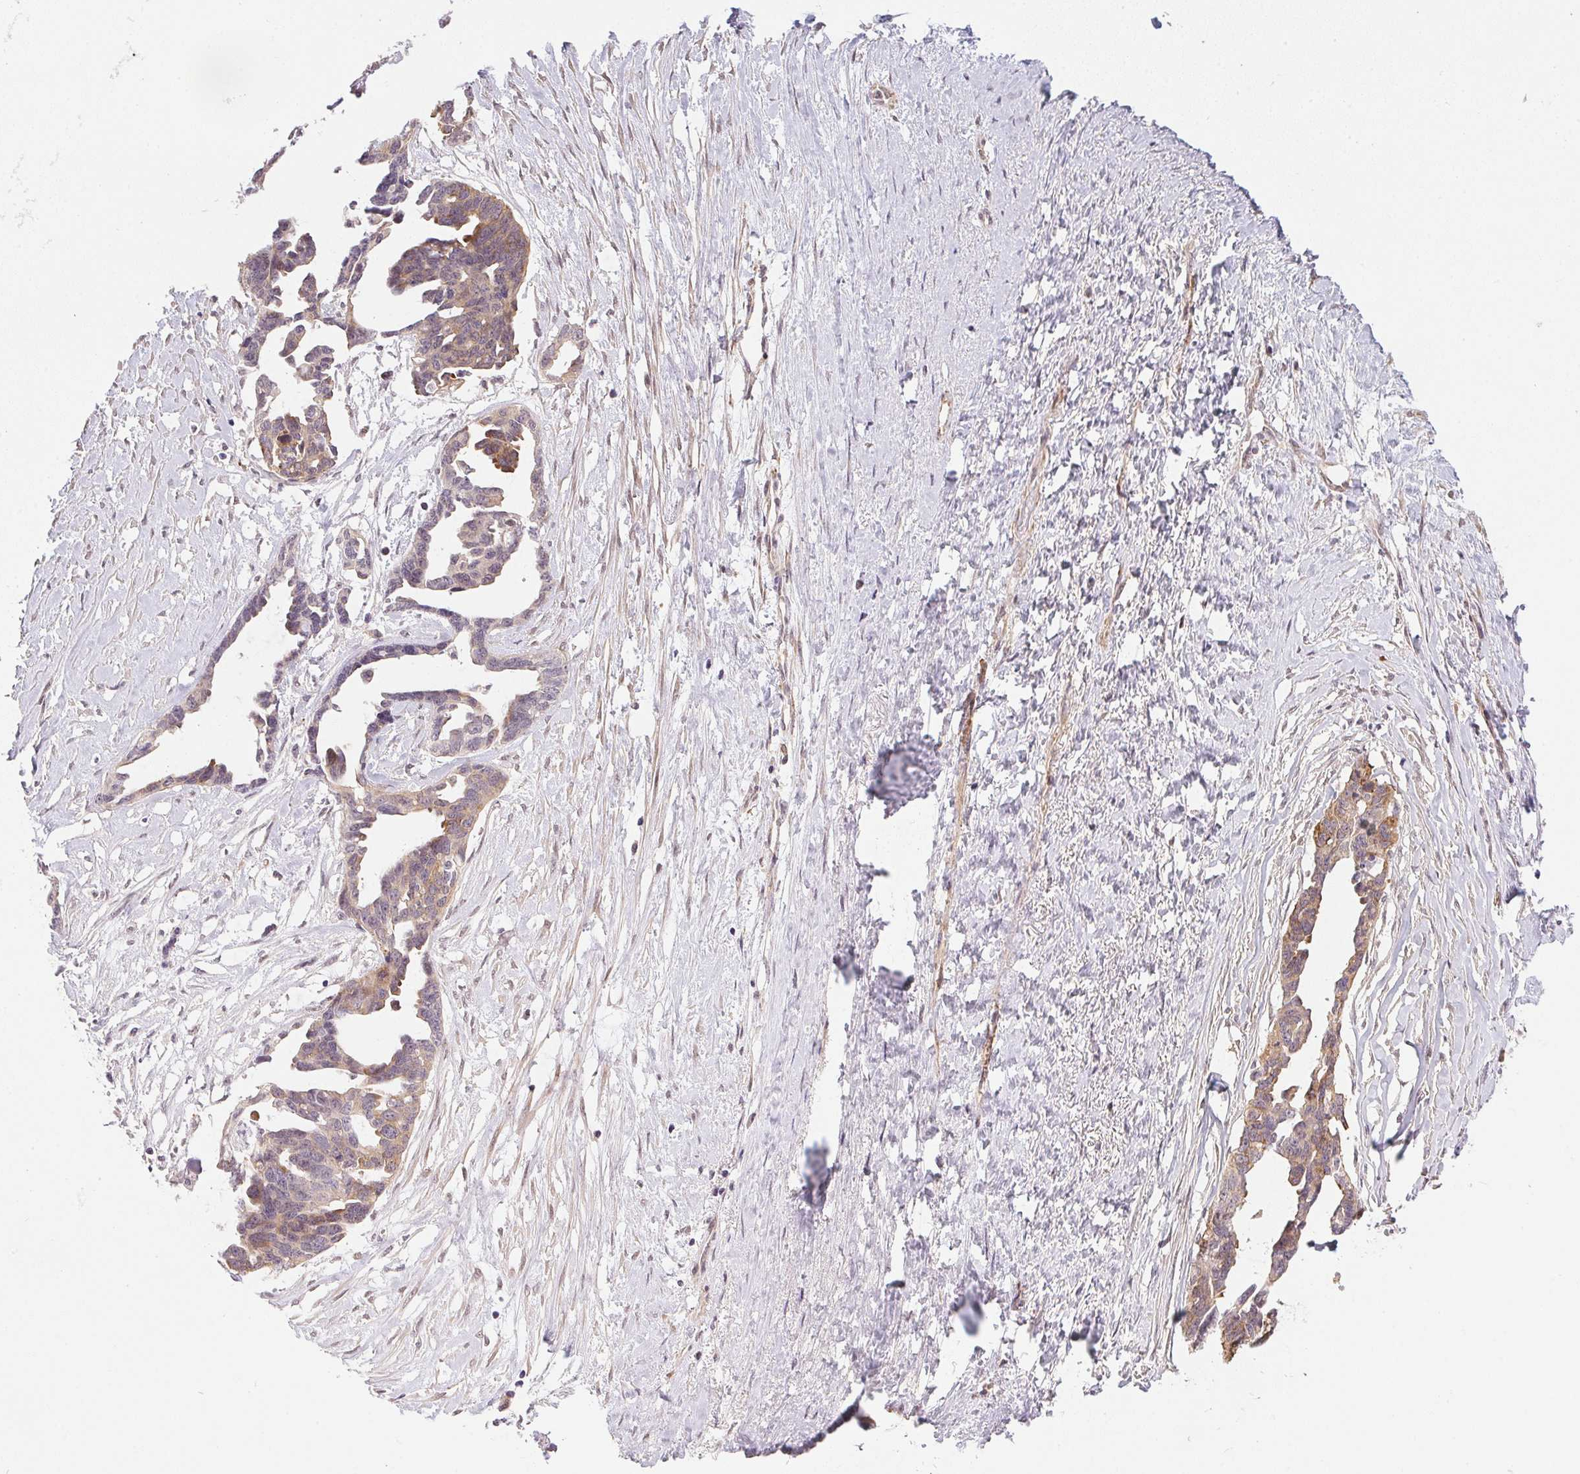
{"staining": {"intensity": "weak", "quantity": "25%-75%", "location": "cytoplasmic/membranous"}, "tissue": "ovarian cancer", "cell_type": "Tumor cells", "image_type": "cancer", "snomed": [{"axis": "morphology", "description": "Cystadenocarcinoma, serous, NOS"}, {"axis": "topography", "description": "Ovary"}], "caption": "Serous cystadenocarcinoma (ovarian) tissue demonstrates weak cytoplasmic/membranous expression in approximately 25%-75% of tumor cells Using DAB (brown) and hematoxylin (blue) stains, captured at high magnification using brightfield microscopy.", "gene": "CFAP92", "patient": {"sex": "female", "age": 69}}